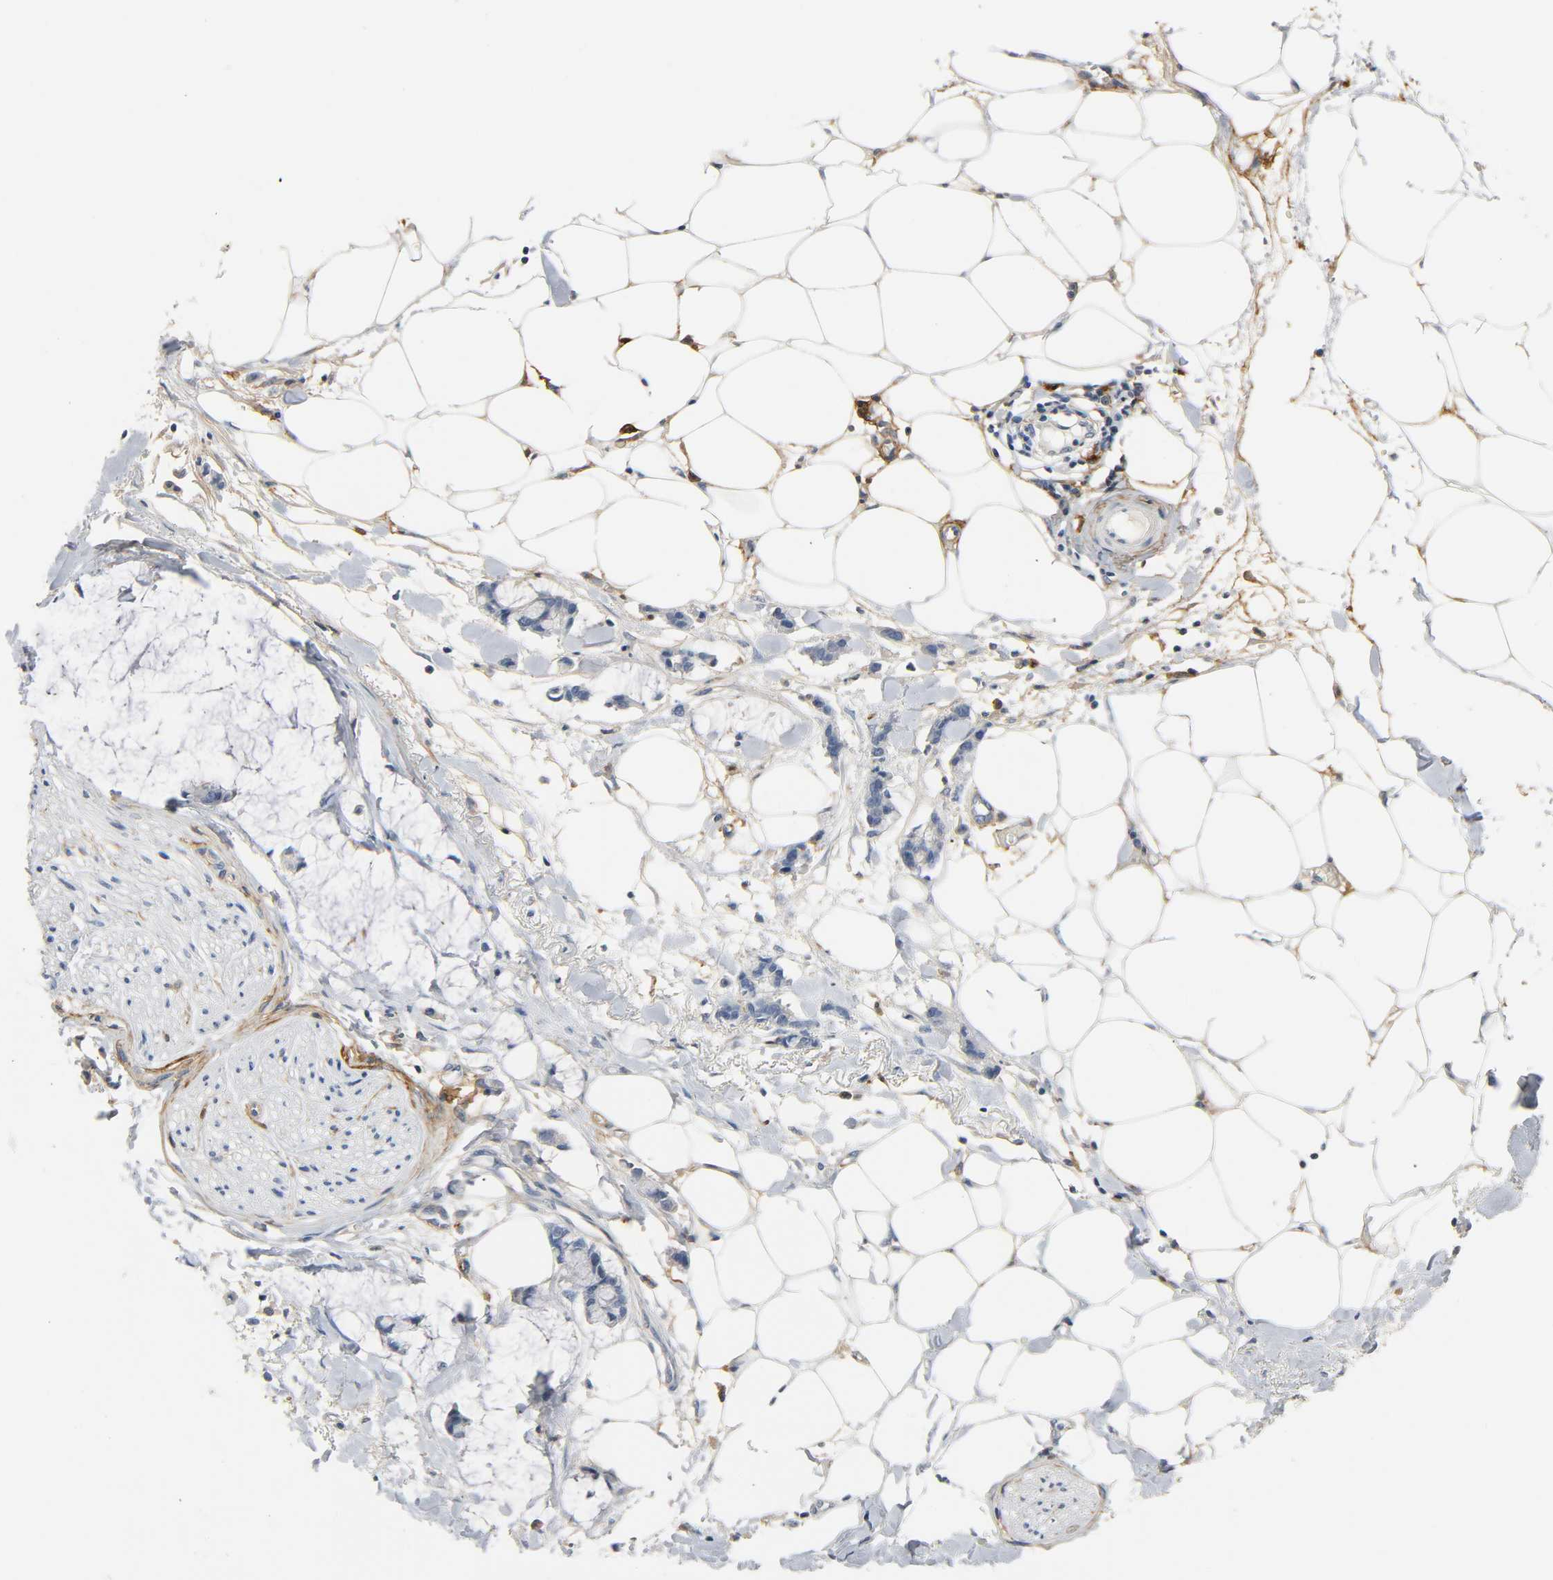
{"staining": {"intensity": "moderate", "quantity": "25%-75%", "location": "cytoplasmic/membranous"}, "tissue": "adipose tissue", "cell_type": "Adipocytes", "image_type": "normal", "snomed": [{"axis": "morphology", "description": "Normal tissue, NOS"}, {"axis": "morphology", "description": "Adenocarcinoma, NOS"}, {"axis": "topography", "description": "Colon"}, {"axis": "topography", "description": "Peripheral nerve tissue"}], "caption": "Protein expression analysis of unremarkable adipose tissue demonstrates moderate cytoplasmic/membranous positivity in approximately 25%-75% of adipocytes. (DAB = brown stain, brightfield microscopy at high magnification).", "gene": "ANPEP", "patient": {"sex": "male", "age": 14}}